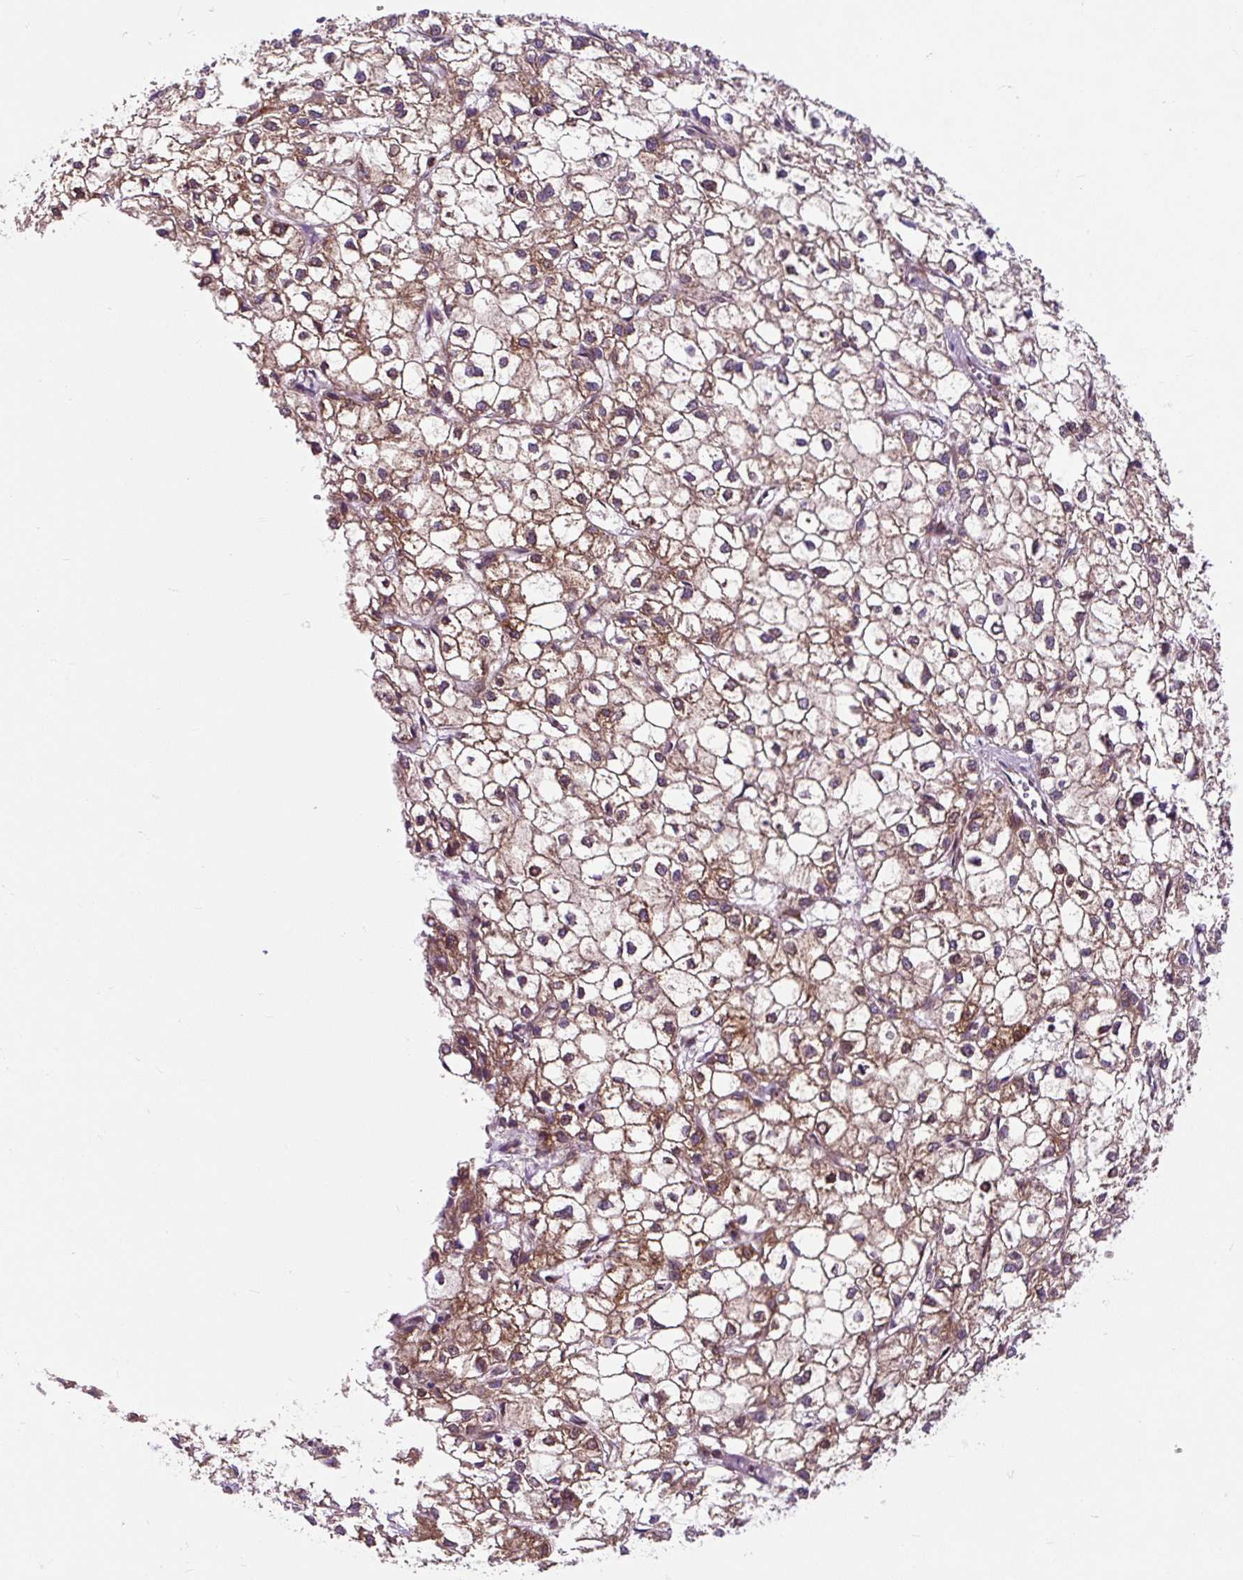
{"staining": {"intensity": "moderate", "quantity": ">75%", "location": "cytoplasmic/membranous"}, "tissue": "liver cancer", "cell_type": "Tumor cells", "image_type": "cancer", "snomed": [{"axis": "morphology", "description": "Carcinoma, Hepatocellular, NOS"}, {"axis": "topography", "description": "Liver"}], "caption": "A micrograph of human liver cancer stained for a protein exhibits moderate cytoplasmic/membranous brown staining in tumor cells.", "gene": "PCDHGB3", "patient": {"sex": "female", "age": 43}}